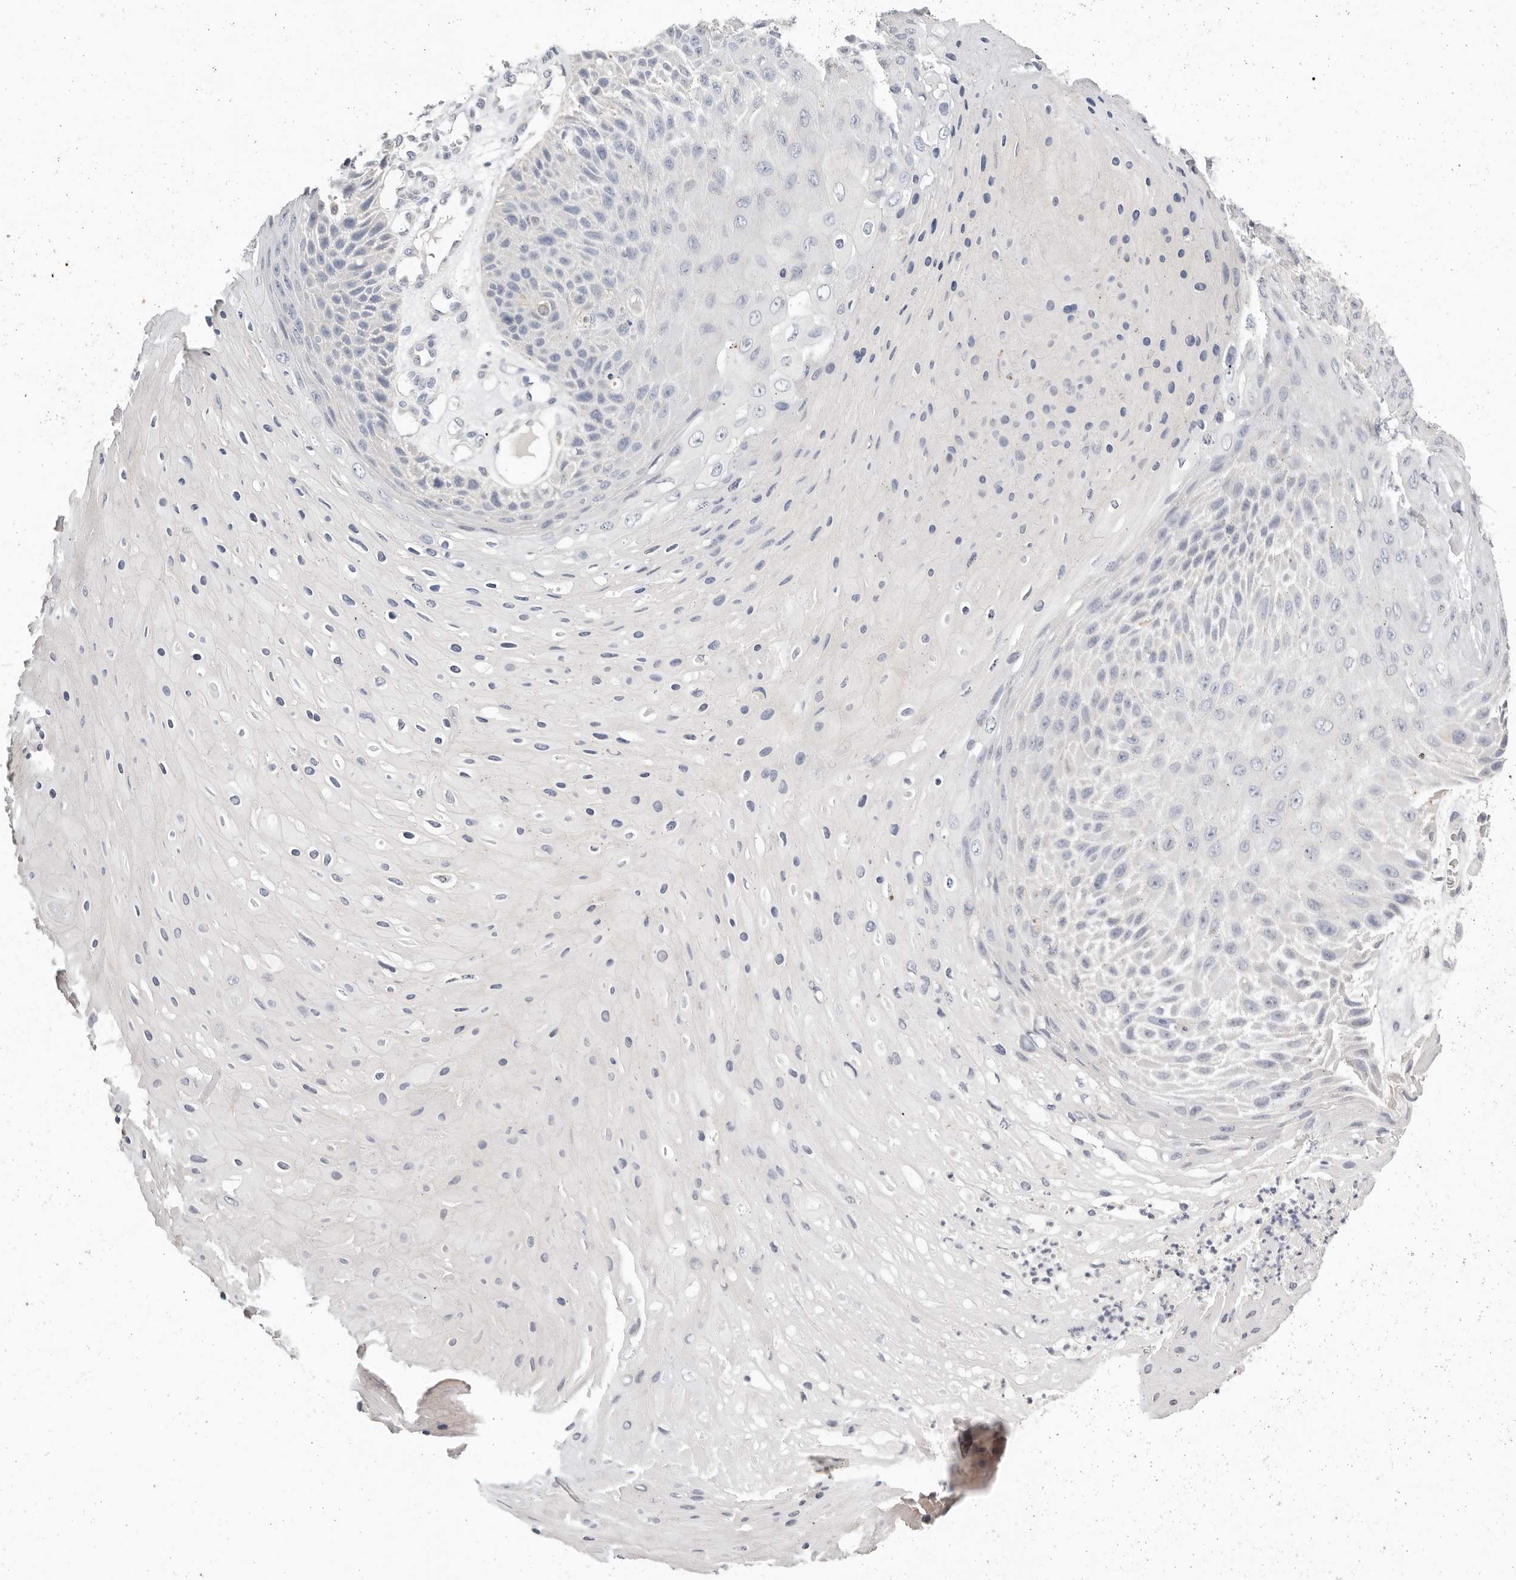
{"staining": {"intensity": "negative", "quantity": "none", "location": "none"}, "tissue": "skin cancer", "cell_type": "Tumor cells", "image_type": "cancer", "snomed": [{"axis": "morphology", "description": "Squamous cell carcinoma, NOS"}, {"axis": "topography", "description": "Skin"}], "caption": "IHC of human squamous cell carcinoma (skin) shows no staining in tumor cells. Nuclei are stained in blue.", "gene": "TMEM63B", "patient": {"sex": "female", "age": 88}}